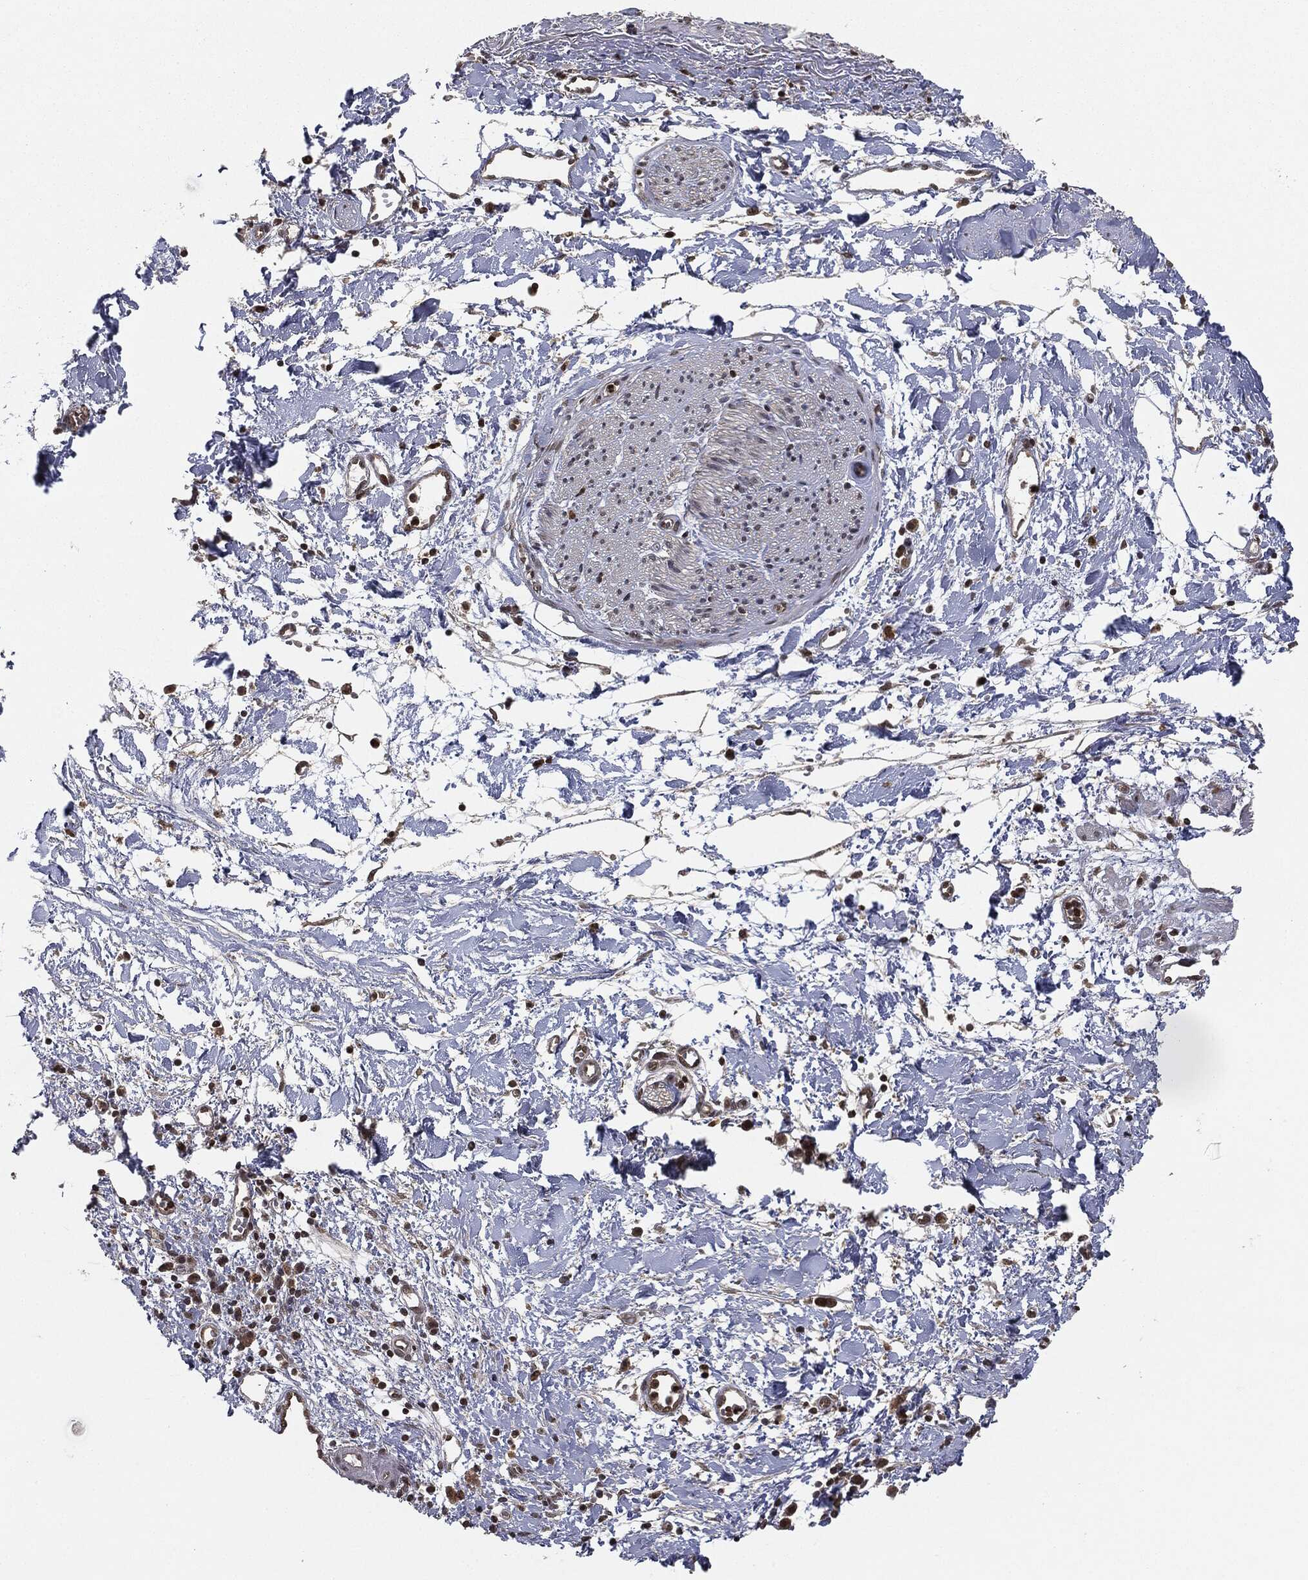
{"staining": {"intensity": "negative", "quantity": "none", "location": "none"}, "tissue": "adipose tissue", "cell_type": "Adipocytes", "image_type": "normal", "snomed": [{"axis": "morphology", "description": "Normal tissue, NOS"}, {"axis": "morphology", "description": "Adenocarcinoma, NOS"}, {"axis": "topography", "description": "Pancreas"}, {"axis": "topography", "description": "Peripheral nerve tissue"}], "caption": "A high-resolution micrograph shows IHC staining of benign adipose tissue, which reveals no significant positivity in adipocytes. (Brightfield microscopy of DAB (3,3'-diaminobenzidine) immunohistochemistry (IHC) at high magnification).", "gene": "TBC1D22A", "patient": {"sex": "male", "age": 61}}